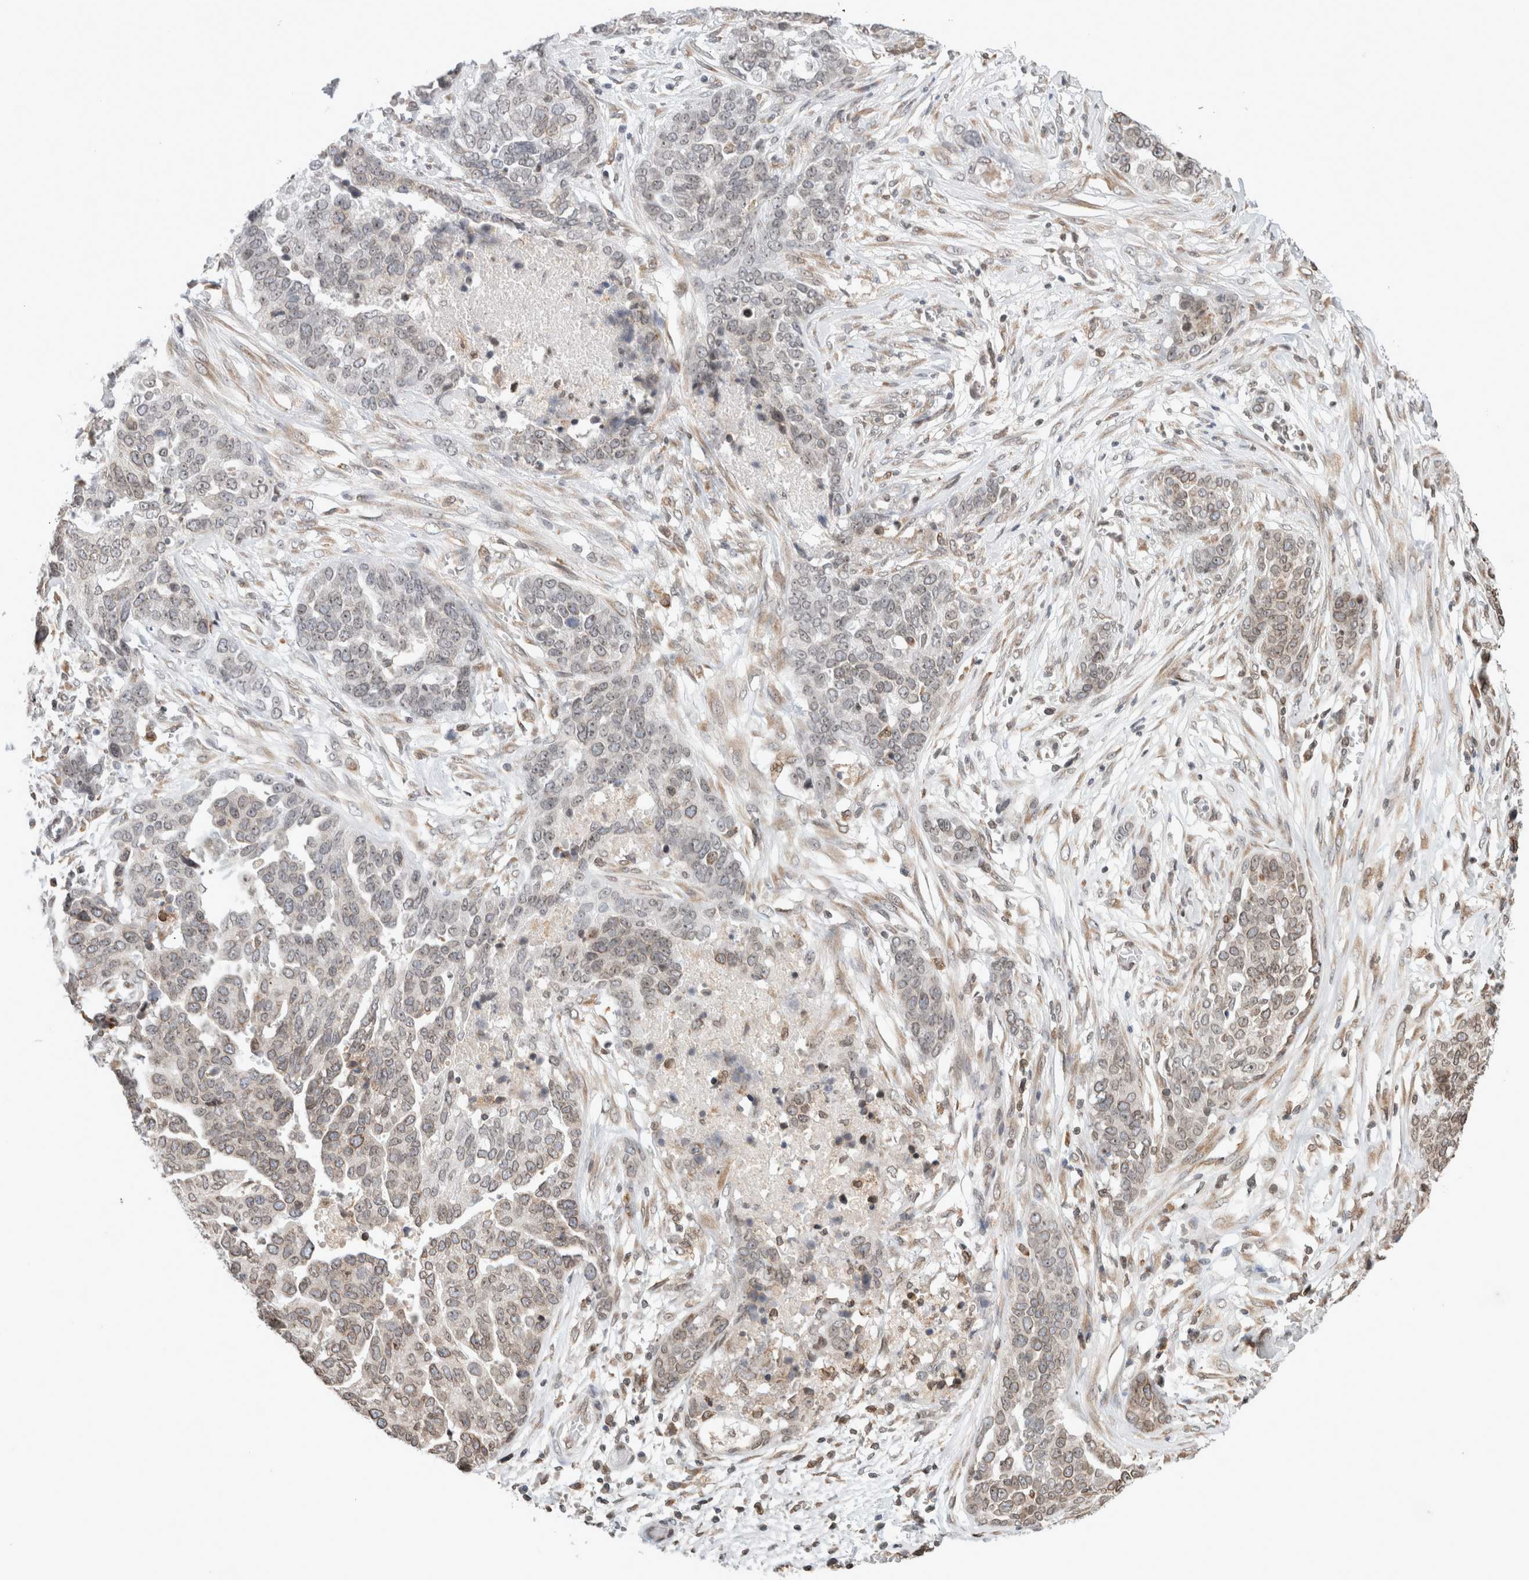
{"staining": {"intensity": "weak", "quantity": "25%-75%", "location": "cytoplasmic/membranous,nuclear"}, "tissue": "ovarian cancer", "cell_type": "Tumor cells", "image_type": "cancer", "snomed": [{"axis": "morphology", "description": "Cystadenocarcinoma, serous, NOS"}, {"axis": "topography", "description": "Ovary"}], "caption": "Protein analysis of serous cystadenocarcinoma (ovarian) tissue shows weak cytoplasmic/membranous and nuclear positivity in approximately 25%-75% of tumor cells.", "gene": "RBMX2", "patient": {"sex": "female", "age": 44}}